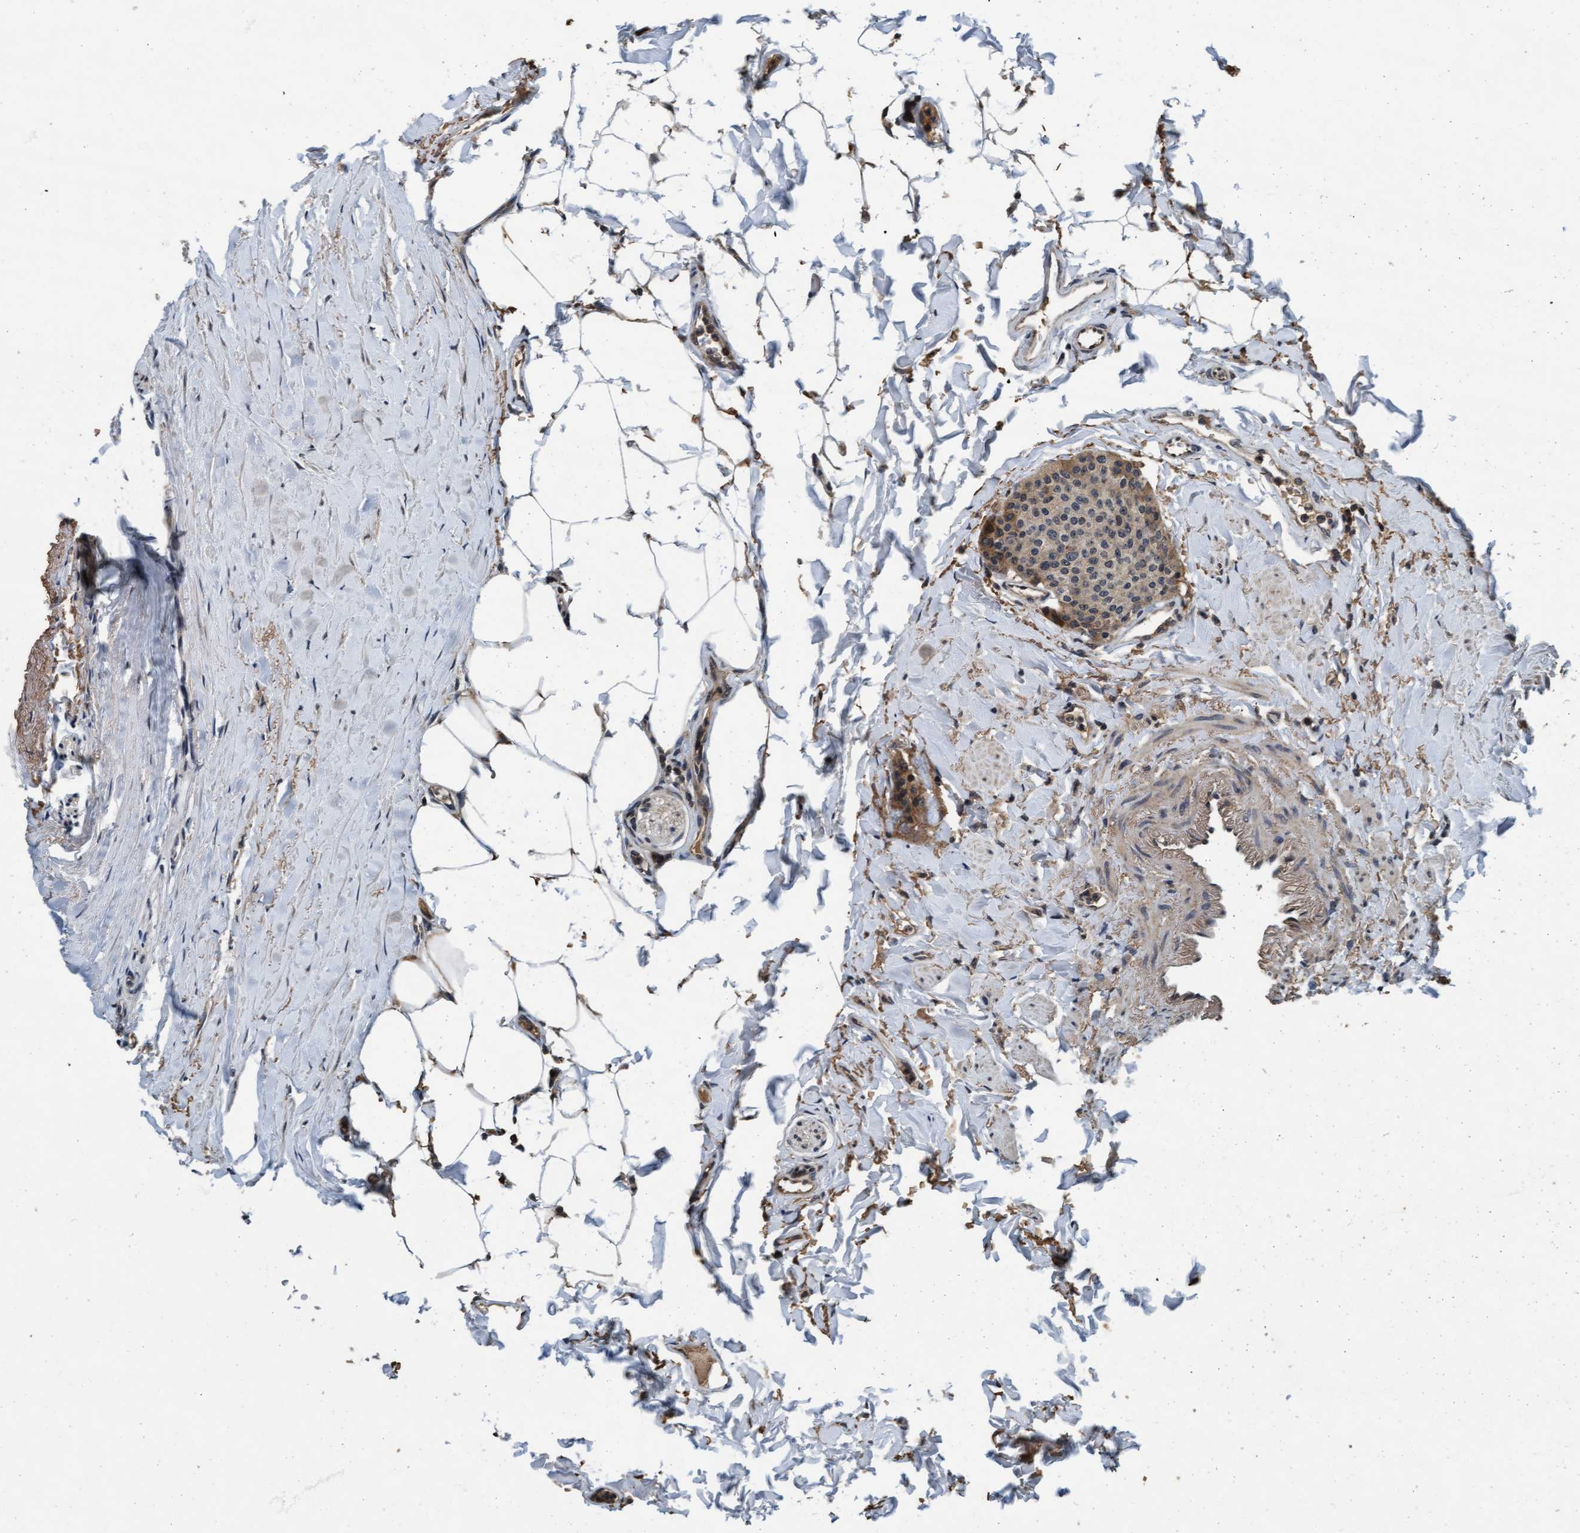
{"staining": {"intensity": "weak", "quantity": ">75%", "location": "cytoplasmic/membranous"}, "tissue": "carcinoid", "cell_type": "Tumor cells", "image_type": "cancer", "snomed": [{"axis": "morphology", "description": "Carcinoid, malignant, NOS"}, {"axis": "topography", "description": "Colon"}], "caption": "Malignant carcinoid stained with DAB immunohistochemistry (IHC) exhibits low levels of weak cytoplasmic/membranous expression in about >75% of tumor cells. The protein is shown in brown color, while the nuclei are stained blue.", "gene": "WASF1", "patient": {"sex": "female", "age": 61}}